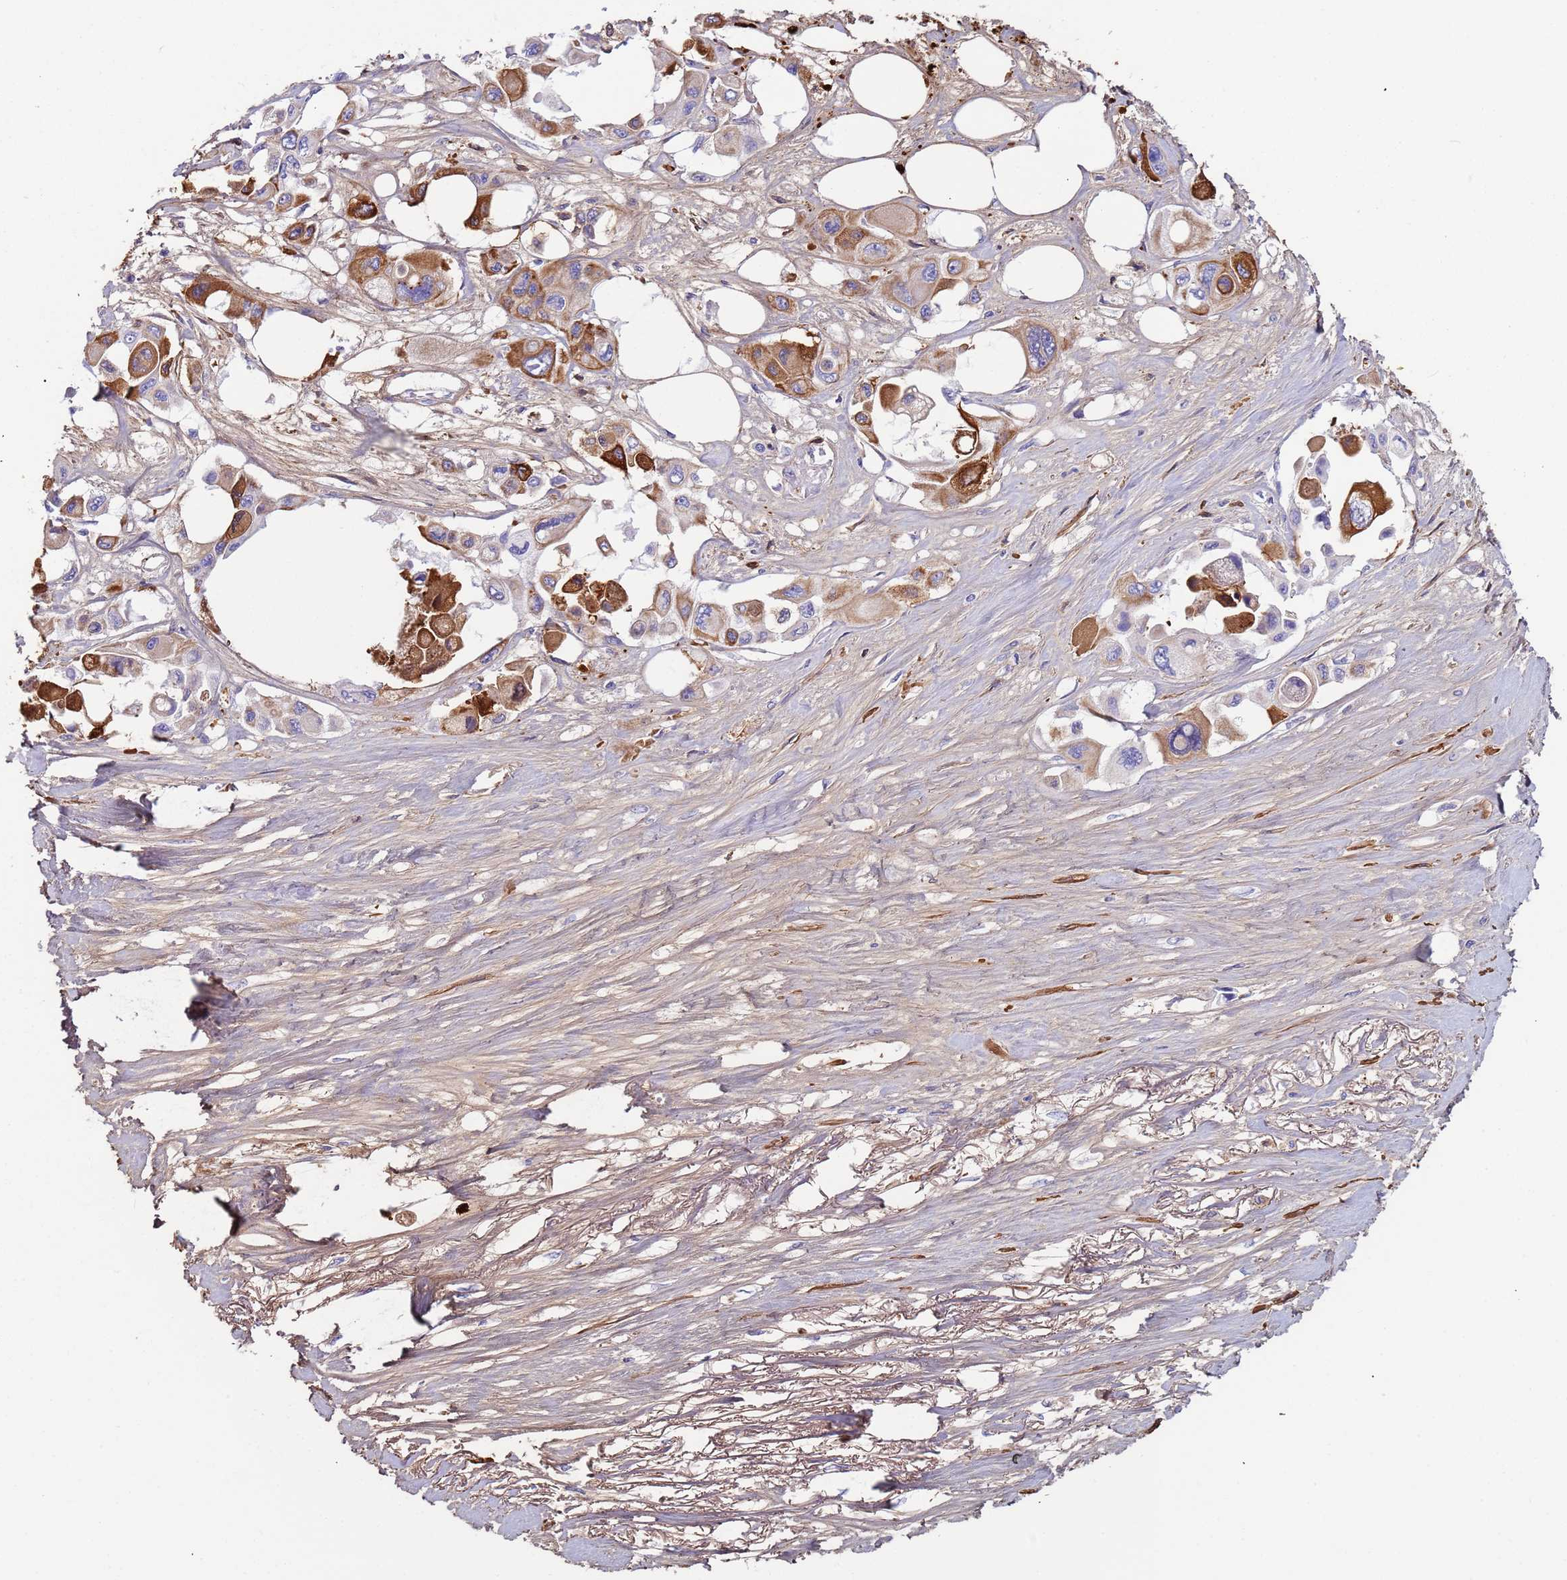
{"staining": {"intensity": "strong", "quantity": "<25%", "location": "cytoplasmic/membranous"}, "tissue": "pancreatic cancer", "cell_type": "Tumor cells", "image_type": "cancer", "snomed": [{"axis": "morphology", "description": "Adenocarcinoma, NOS"}, {"axis": "topography", "description": "Pancreas"}], "caption": "This histopathology image reveals IHC staining of human pancreatic cancer, with medium strong cytoplasmic/membranous staining in about <25% of tumor cells.", "gene": "CYSLTR2", "patient": {"sex": "male", "age": 92}}